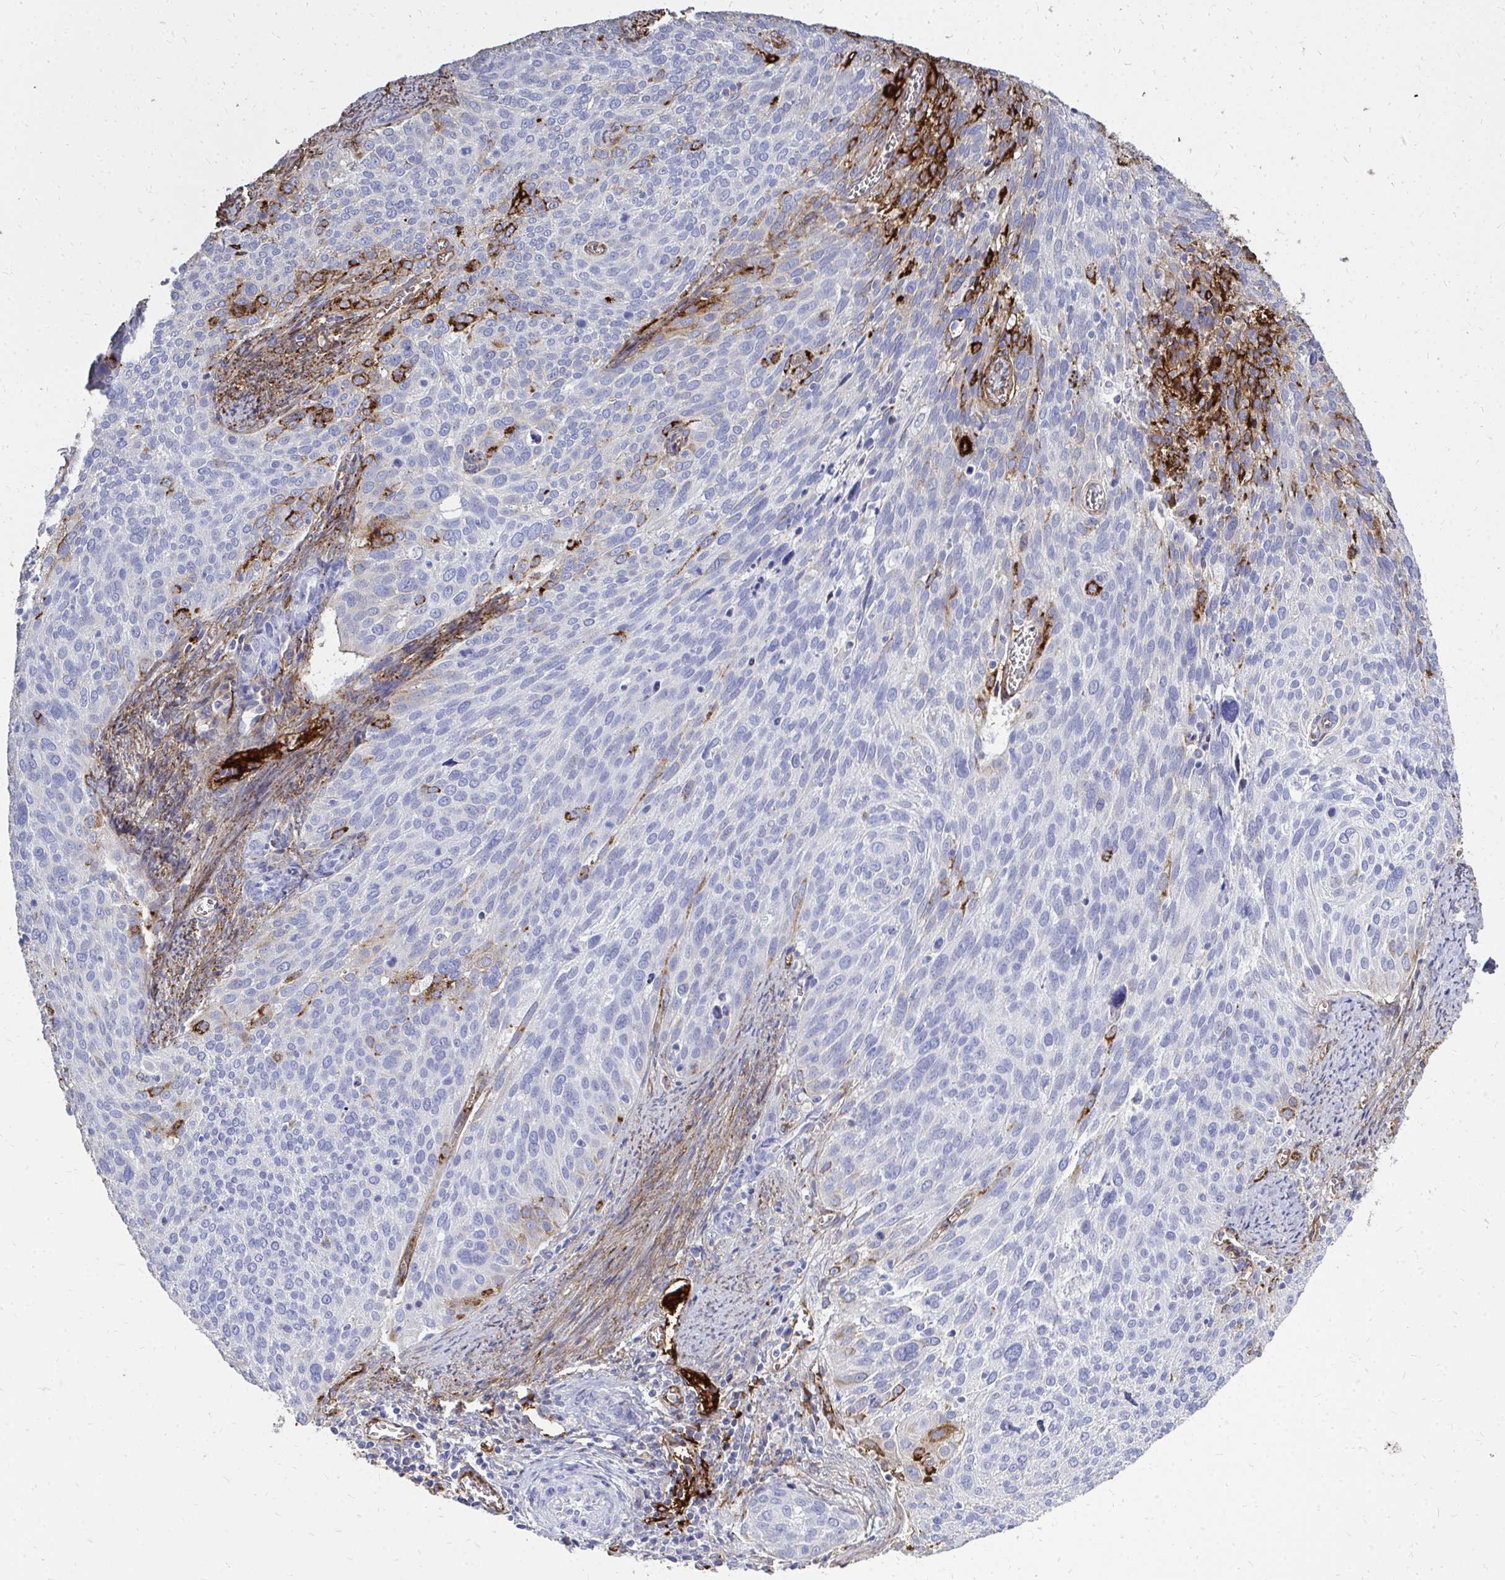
{"staining": {"intensity": "strong", "quantity": "<25%", "location": "cytoplasmic/membranous"}, "tissue": "cervical cancer", "cell_type": "Tumor cells", "image_type": "cancer", "snomed": [{"axis": "morphology", "description": "Squamous cell carcinoma, NOS"}, {"axis": "topography", "description": "Cervix"}], "caption": "Immunohistochemistry staining of cervical squamous cell carcinoma, which exhibits medium levels of strong cytoplasmic/membranous staining in about <25% of tumor cells indicating strong cytoplasmic/membranous protein expression. The staining was performed using DAB (3,3'-diaminobenzidine) (brown) for protein detection and nuclei were counterstained in hematoxylin (blue).", "gene": "MARCKSL1", "patient": {"sex": "female", "age": 39}}